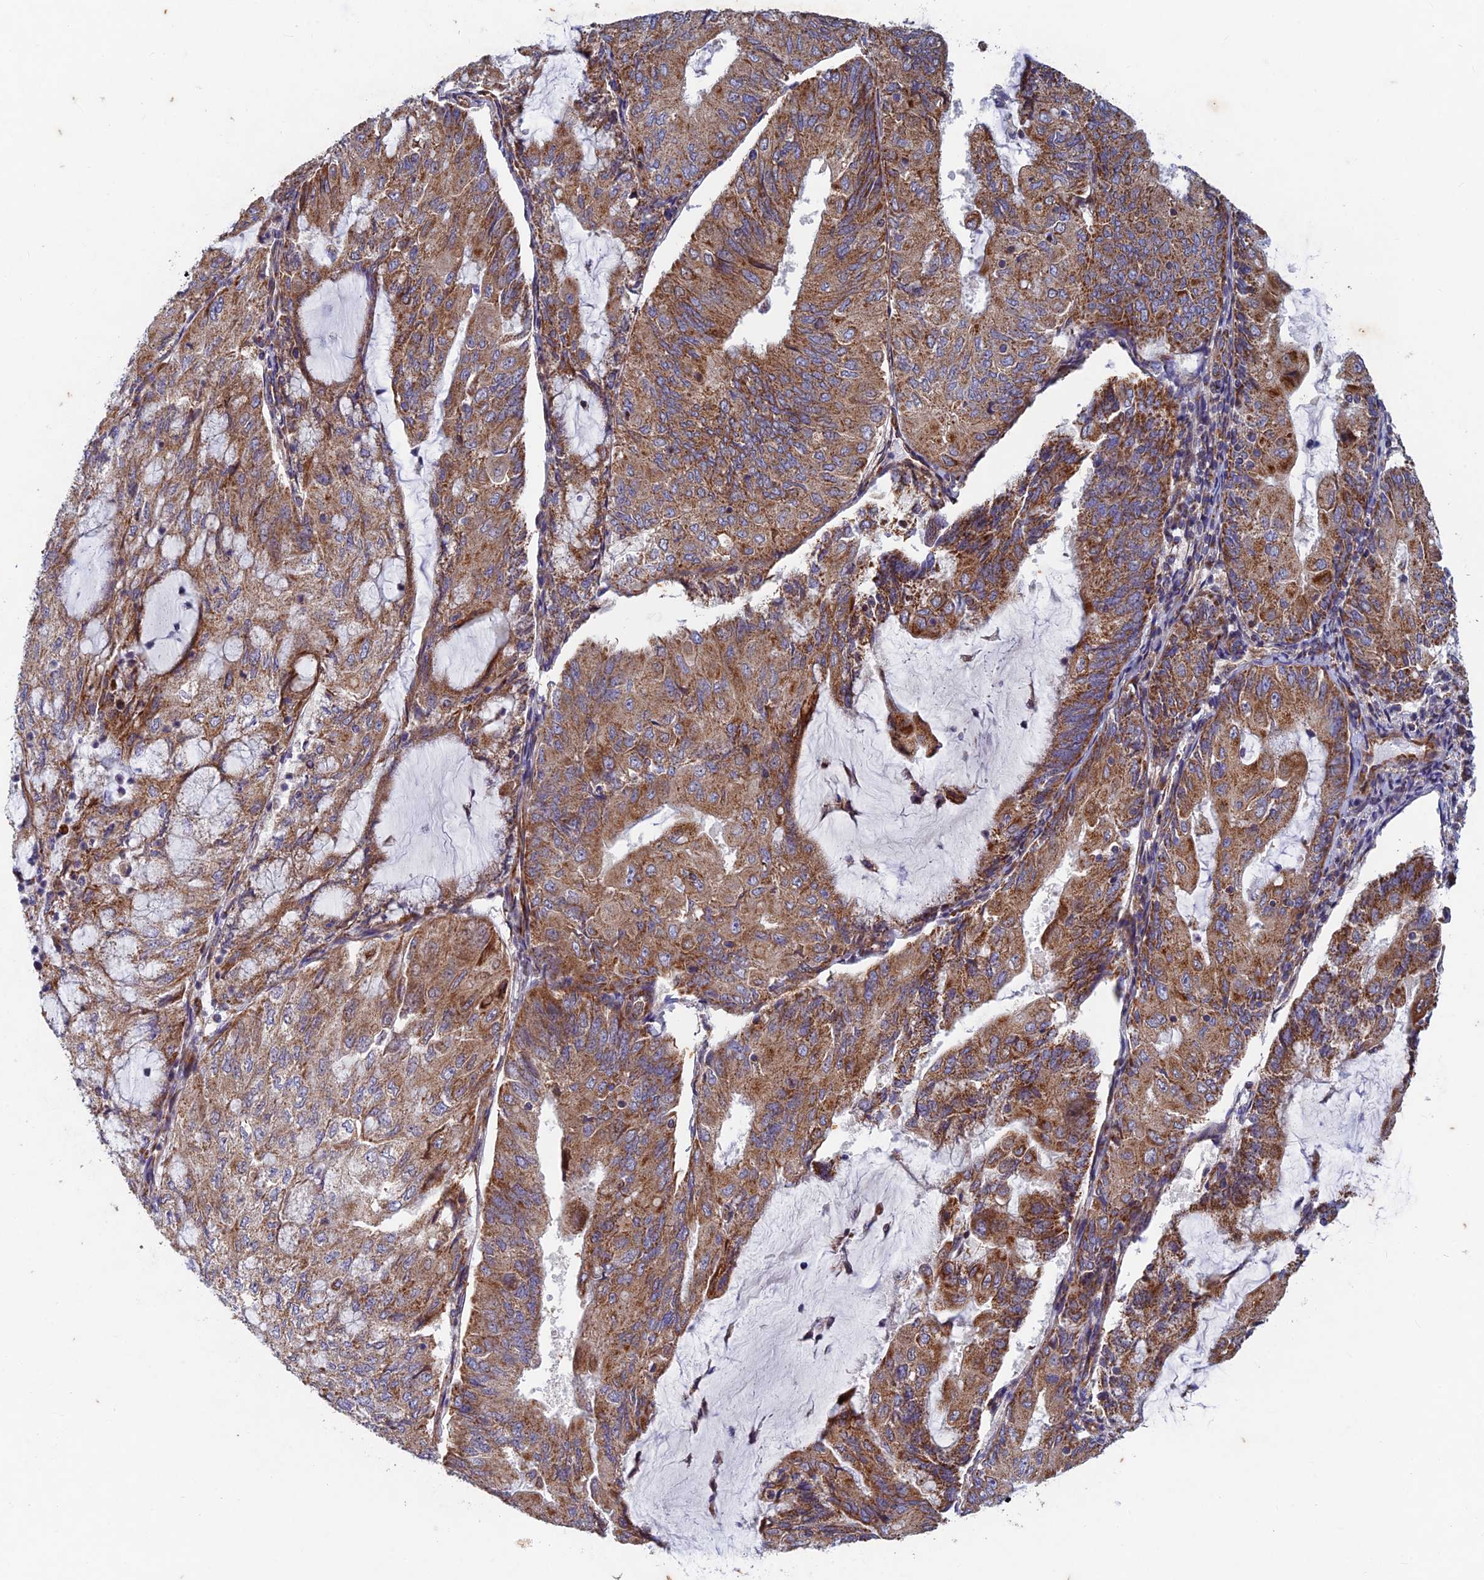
{"staining": {"intensity": "moderate", "quantity": ">75%", "location": "cytoplasmic/membranous"}, "tissue": "endometrial cancer", "cell_type": "Tumor cells", "image_type": "cancer", "snomed": [{"axis": "morphology", "description": "Adenocarcinoma, NOS"}, {"axis": "topography", "description": "Endometrium"}], "caption": "Tumor cells show moderate cytoplasmic/membranous expression in approximately >75% of cells in endometrial adenocarcinoma.", "gene": "AP4S1", "patient": {"sex": "female", "age": 81}}